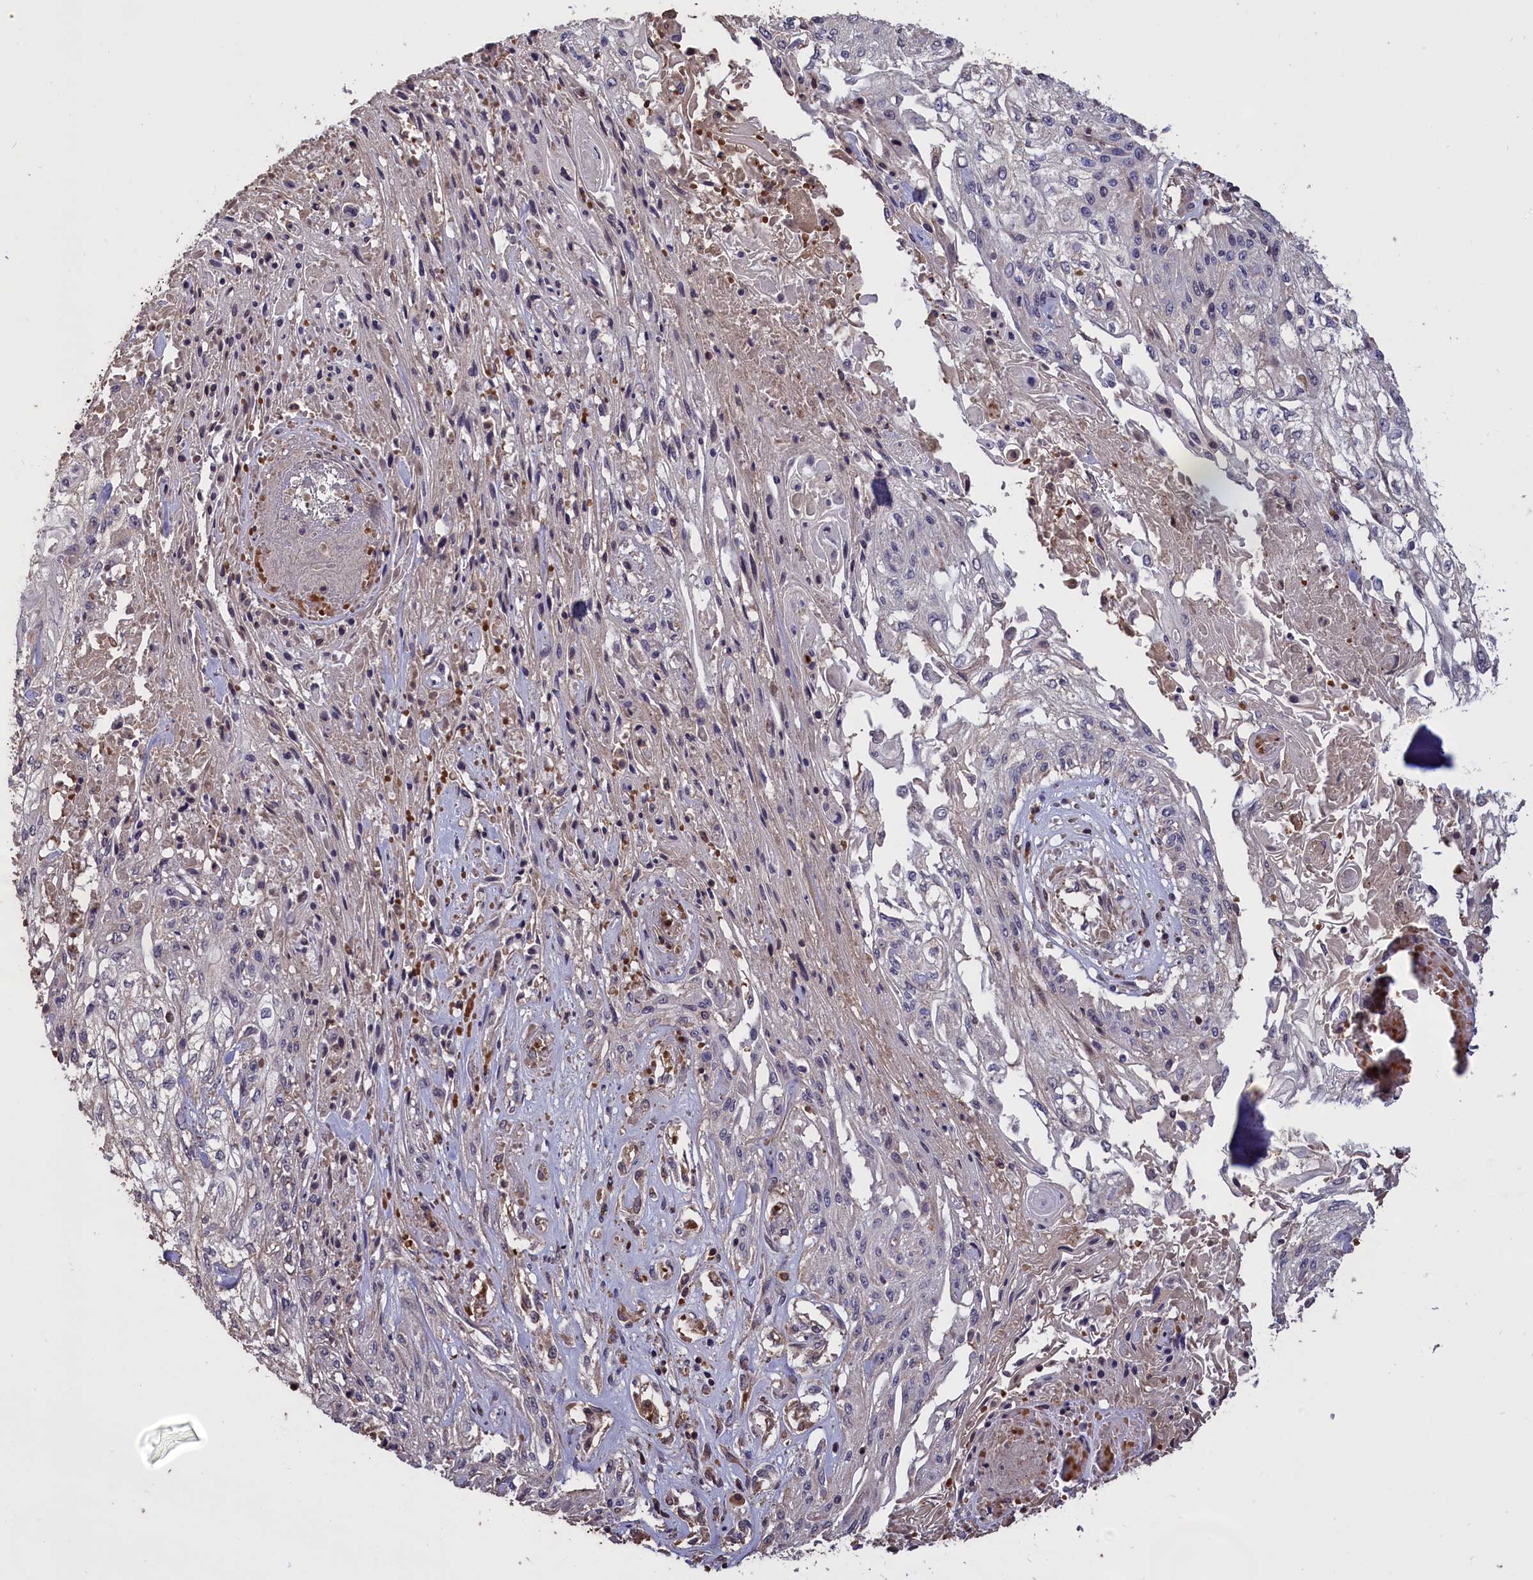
{"staining": {"intensity": "negative", "quantity": "none", "location": "none"}, "tissue": "skin cancer", "cell_type": "Tumor cells", "image_type": "cancer", "snomed": [{"axis": "morphology", "description": "Squamous cell carcinoma, NOS"}, {"axis": "morphology", "description": "Squamous cell carcinoma, metastatic, NOS"}, {"axis": "topography", "description": "Skin"}, {"axis": "topography", "description": "Lymph node"}], "caption": "Skin metastatic squamous cell carcinoma stained for a protein using immunohistochemistry (IHC) demonstrates no positivity tumor cells.", "gene": "CLRN2", "patient": {"sex": "male", "age": 75}}